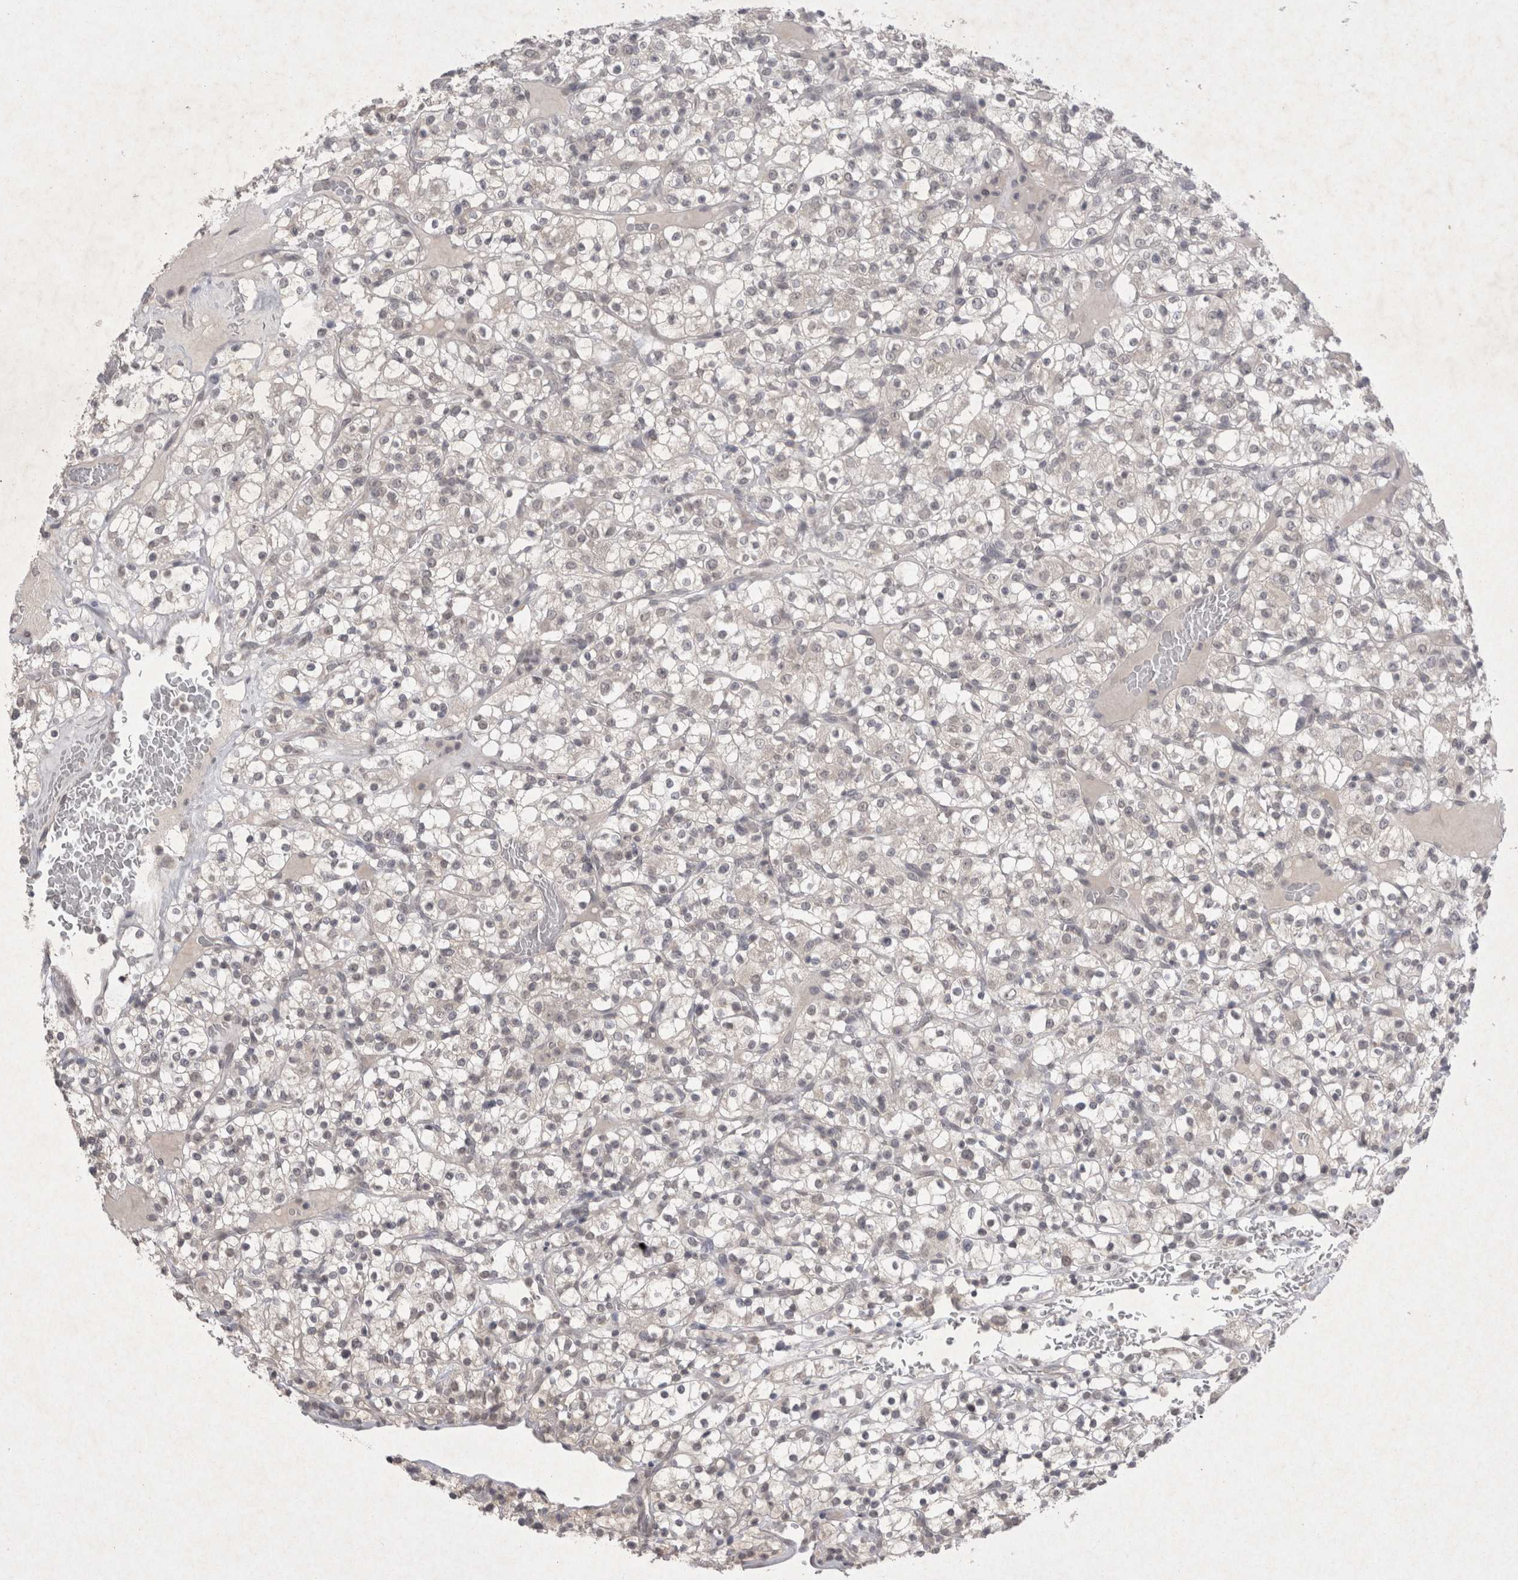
{"staining": {"intensity": "negative", "quantity": "none", "location": "none"}, "tissue": "renal cancer", "cell_type": "Tumor cells", "image_type": "cancer", "snomed": [{"axis": "morphology", "description": "Normal tissue, NOS"}, {"axis": "morphology", "description": "Adenocarcinoma, NOS"}, {"axis": "topography", "description": "Kidney"}], "caption": "This photomicrograph is of renal cancer (adenocarcinoma) stained with immunohistochemistry (IHC) to label a protein in brown with the nuclei are counter-stained blue. There is no staining in tumor cells.", "gene": "LYVE1", "patient": {"sex": "female", "age": 72}}